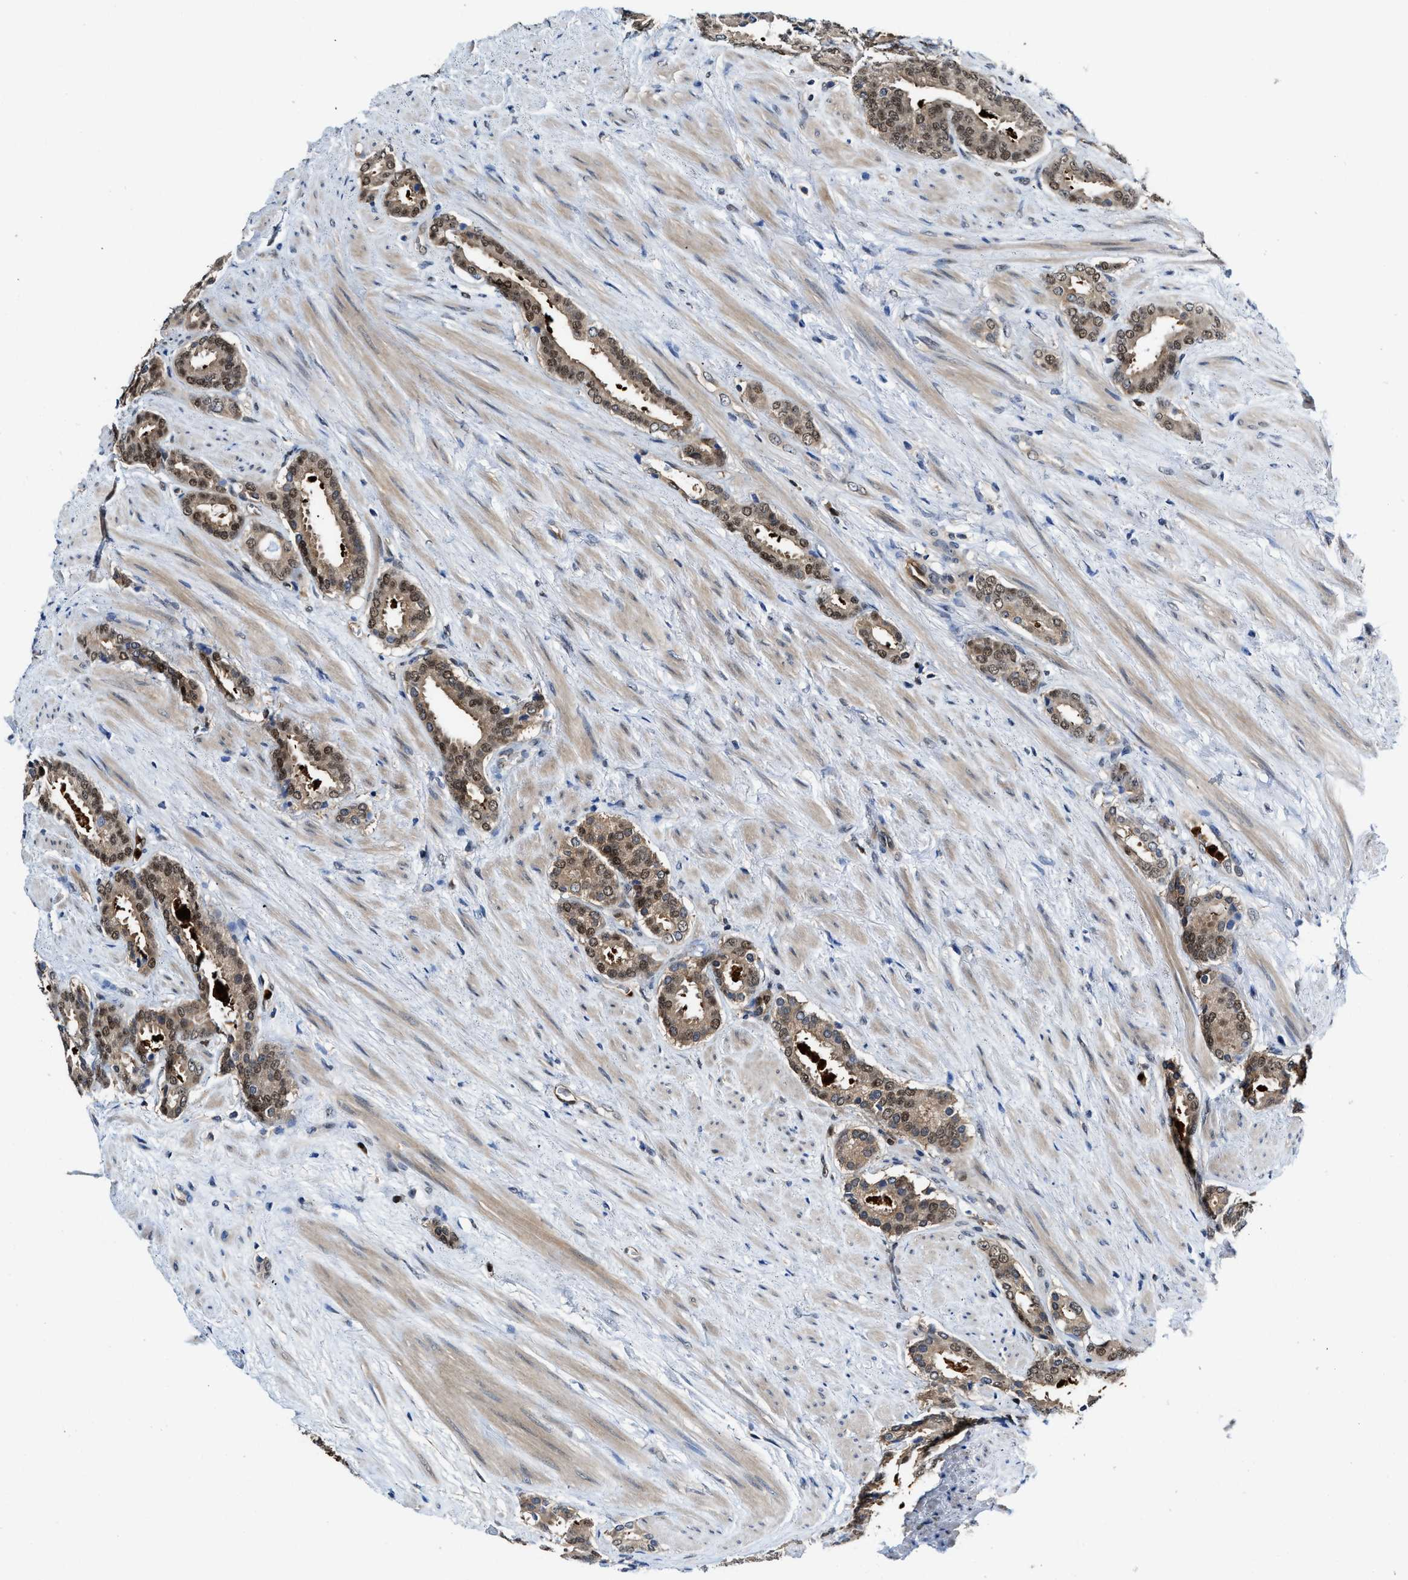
{"staining": {"intensity": "moderate", "quantity": ">75%", "location": "cytoplasmic/membranous,nuclear"}, "tissue": "prostate cancer", "cell_type": "Tumor cells", "image_type": "cancer", "snomed": [{"axis": "morphology", "description": "Adenocarcinoma, Low grade"}, {"axis": "topography", "description": "Prostate"}], "caption": "Protein analysis of prostate cancer (low-grade adenocarcinoma) tissue displays moderate cytoplasmic/membranous and nuclear expression in about >75% of tumor cells.", "gene": "LTA4H", "patient": {"sex": "male", "age": 69}}